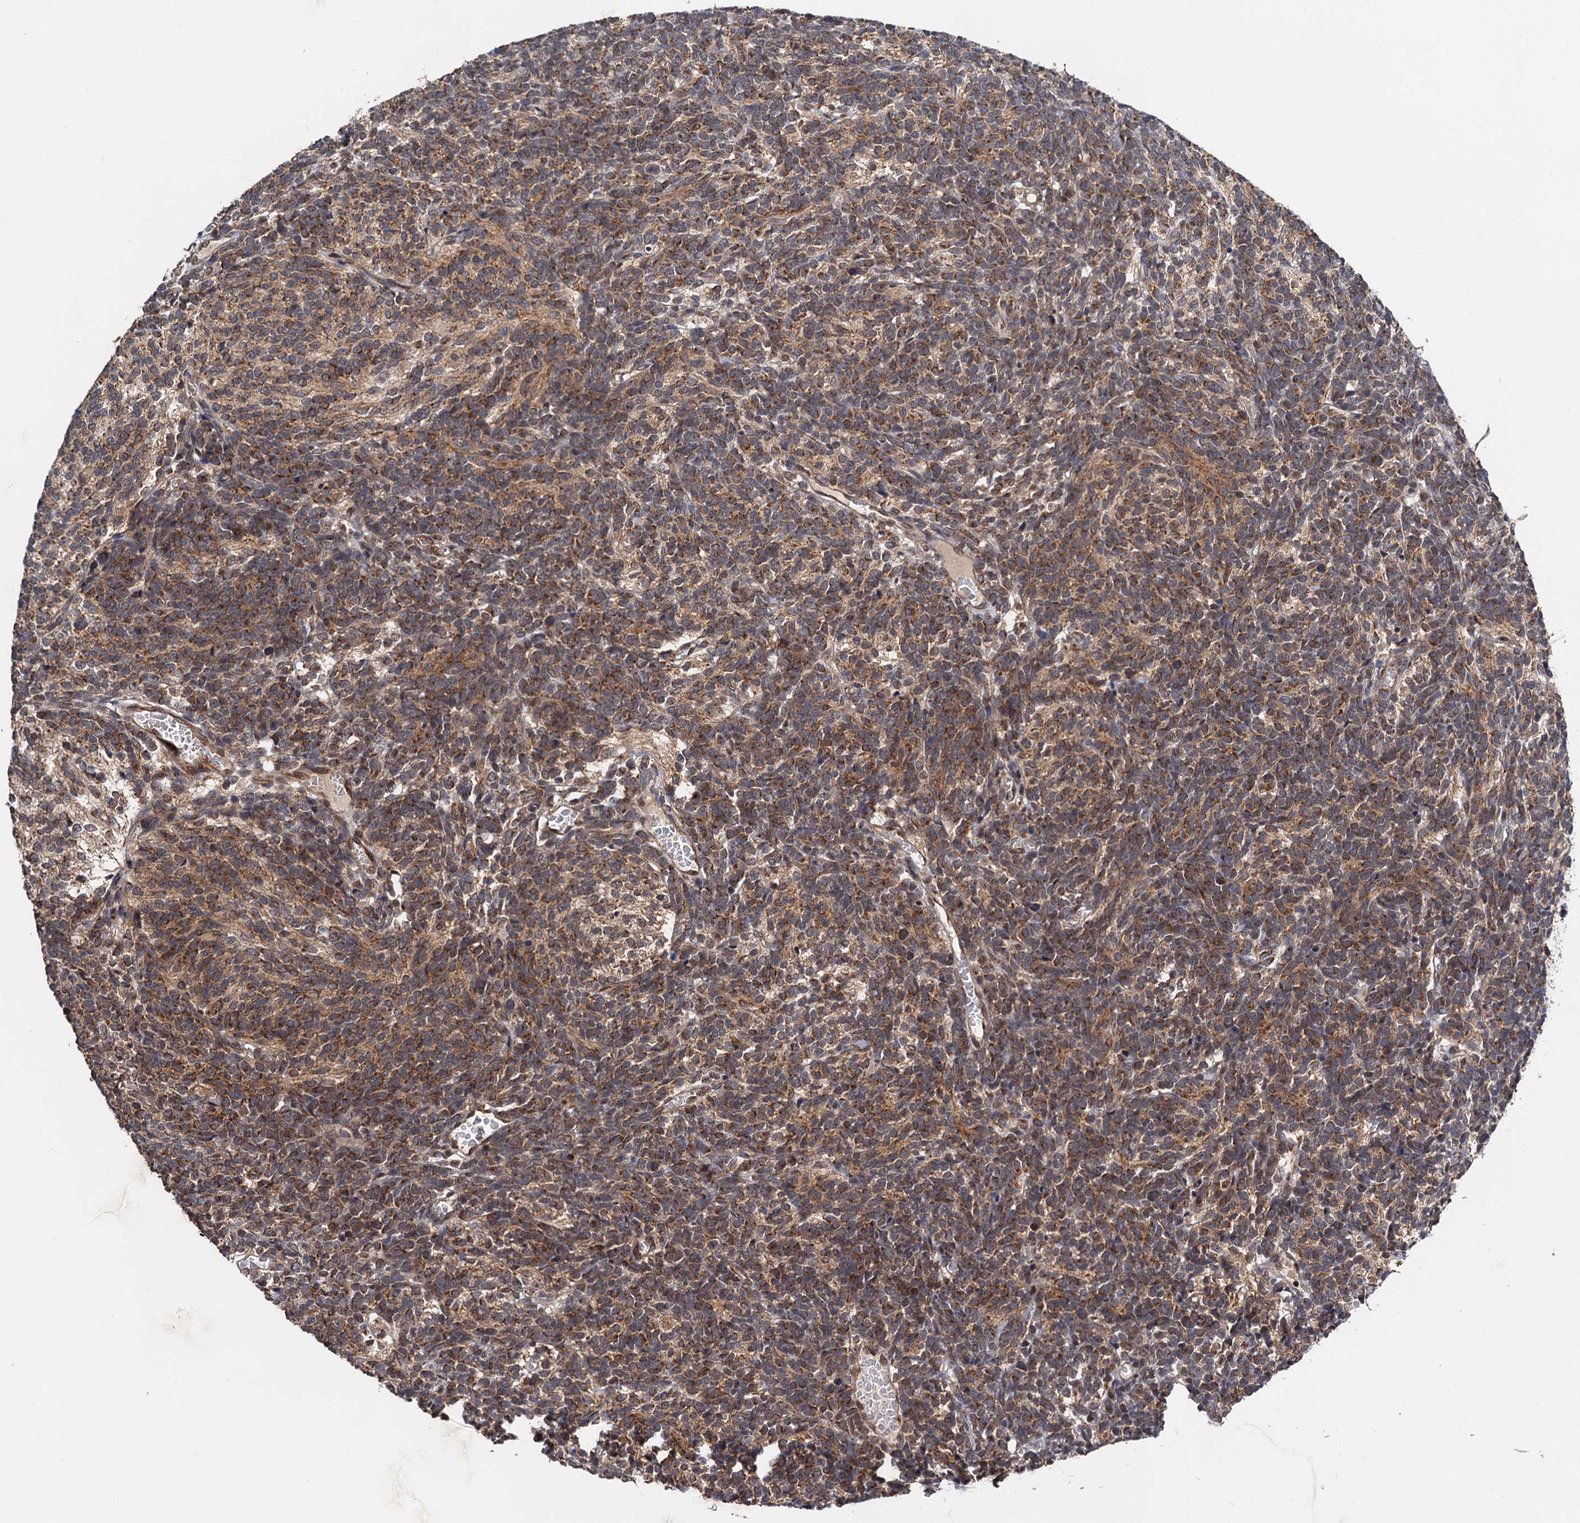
{"staining": {"intensity": "moderate", "quantity": ">75%", "location": "cytoplasmic/membranous"}, "tissue": "glioma", "cell_type": "Tumor cells", "image_type": "cancer", "snomed": [{"axis": "morphology", "description": "Glioma, malignant, Low grade"}, {"axis": "topography", "description": "Brain"}], "caption": "Brown immunohistochemical staining in human glioma exhibits moderate cytoplasmic/membranous positivity in about >75% of tumor cells. The protein of interest is shown in brown color, while the nuclei are stained blue.", "gene": "NAA16", "patient": {"sex": "female", "age": 1}}